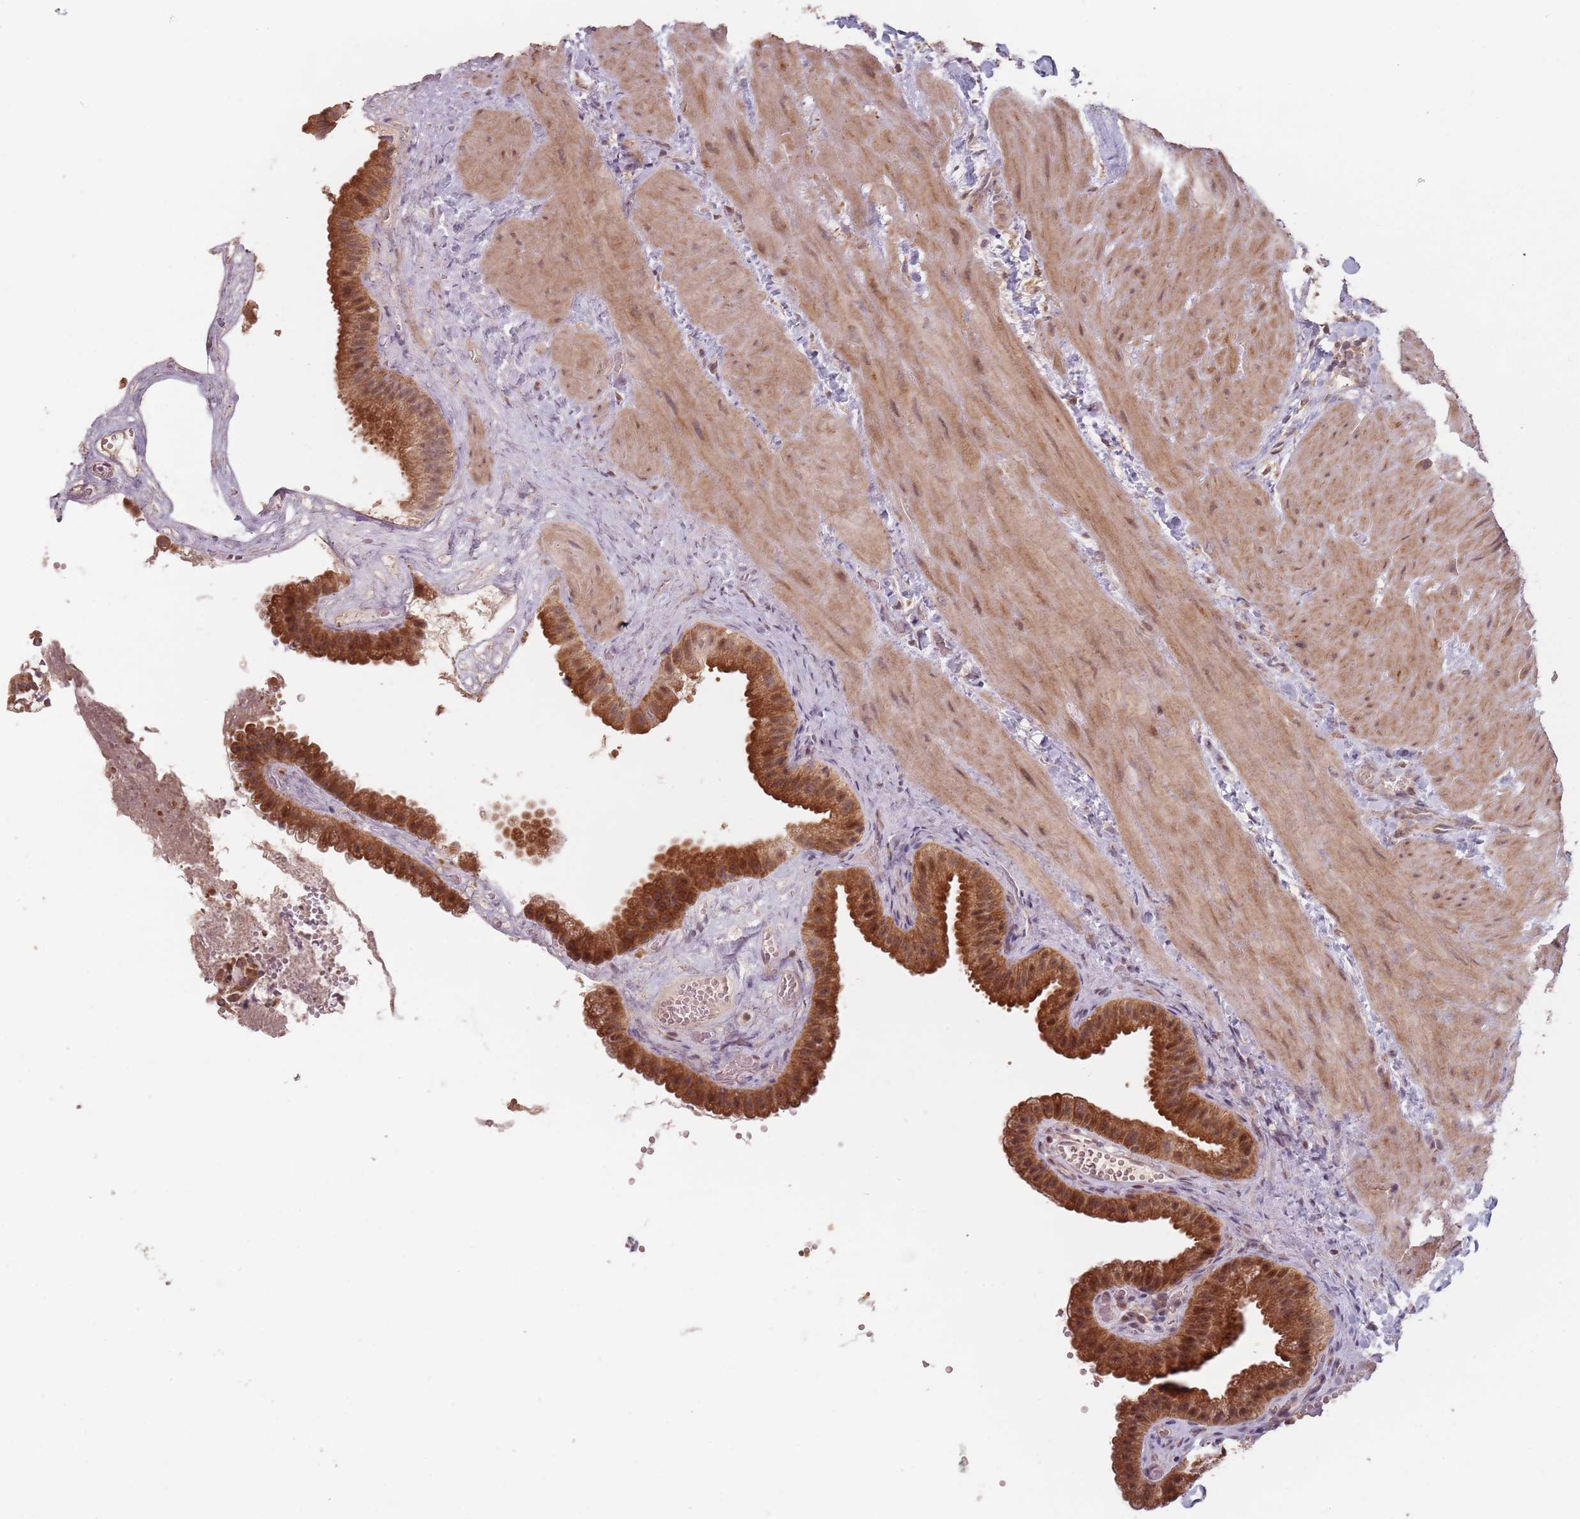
{"staining": {"intensity": "strong", "quantity": ">75%", "location": "cytoplasmic/membranous,nuclear"}, "tissue": "gallbladder", "cell_type": "Glandular cells", "image_type": "normal", "snomed": [{"axis": "morphology", "description": "Normal tissue, NOS"}, {"axis": "topography", "description": "Gallbladder"}], "caption": "Immunohistochemistry of benign gallbladder exhibits high levels of strong cytoplasmic/membranous,nuclear staining in approximately >75% of glandular cells.", "gene": "VPS52", "patient": {"sex": "male", "age": 55}}